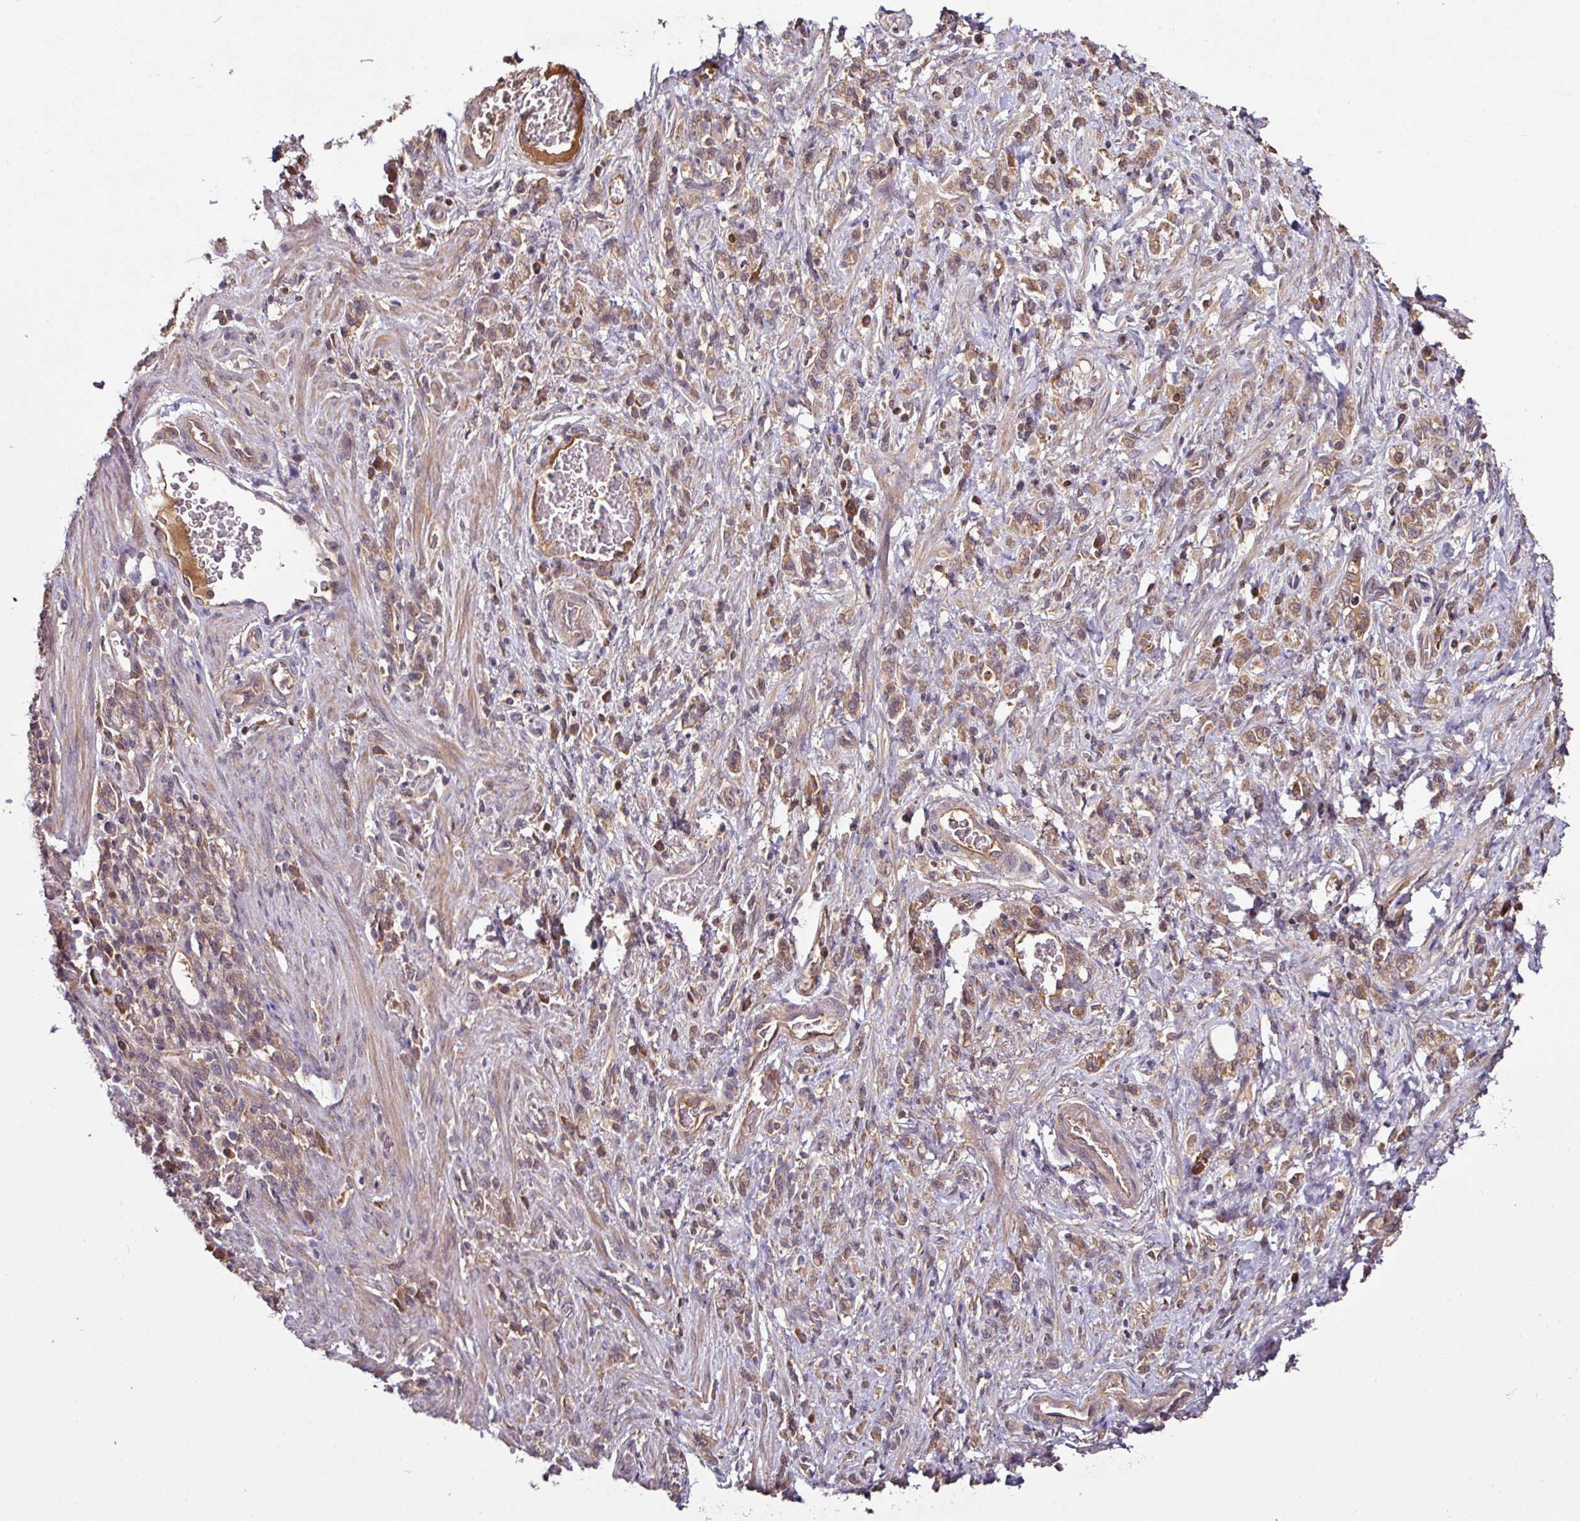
{"staining": {"intensity": "moderate", "quantity": ">75%", "location": "cytoplasmic/membranous"}, "tissue": "stomach cancer", "cell_type": "Tumor cells", "image_type": "cancer", "snomed": [{"axis": "morphology", "description": "Adenocarcinoma, NOS"}, {"axis": "topography", "description": "Stomach"}], "caption": "Immunohistochemistry of human stomach adenocarcinoma displays medium levels of moderate cytoplasmic/membranous staining in approximately >75% of tumor cells.", "gene": "GNPDA1", "patient": {"sex": "male", "age": 77}}